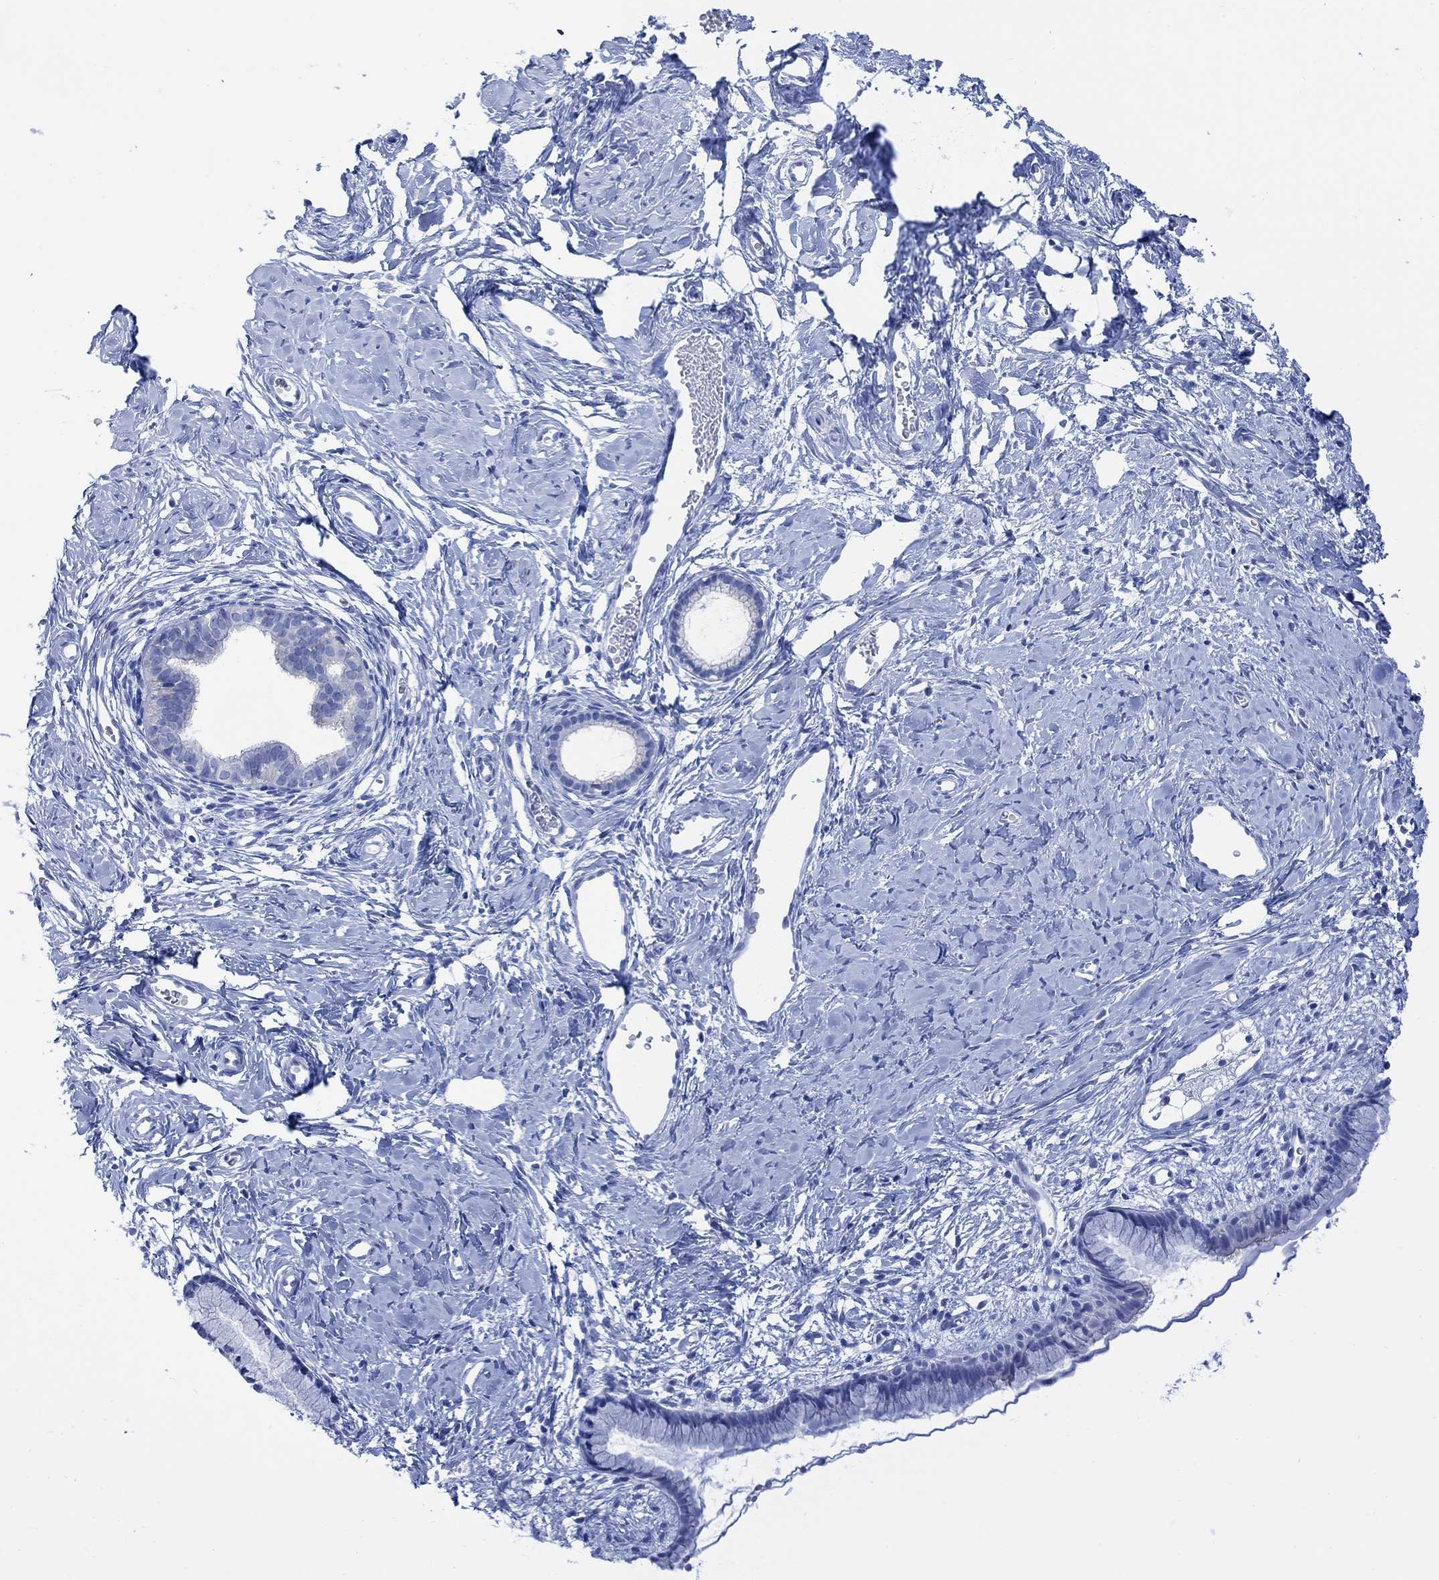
{"staining": {"intensity": "negative", "quantity": "none", "location": "none"}, "tissue": "cervix", "cell_type": "Glandular cells", "image_type": "normal", "snomed": [{"axis": "morphology", "description": "Normal tissue, NOS"}, {"axis": "topography", "description": "Cervix"}], "caption": "Immunohistochemistry (IHC) micrograph of normal human cervix stained for a protein (brown), which displays no expression in glandular cells.", "gene": "GNG13", "patient": {"sex": "female", "age": 40}}